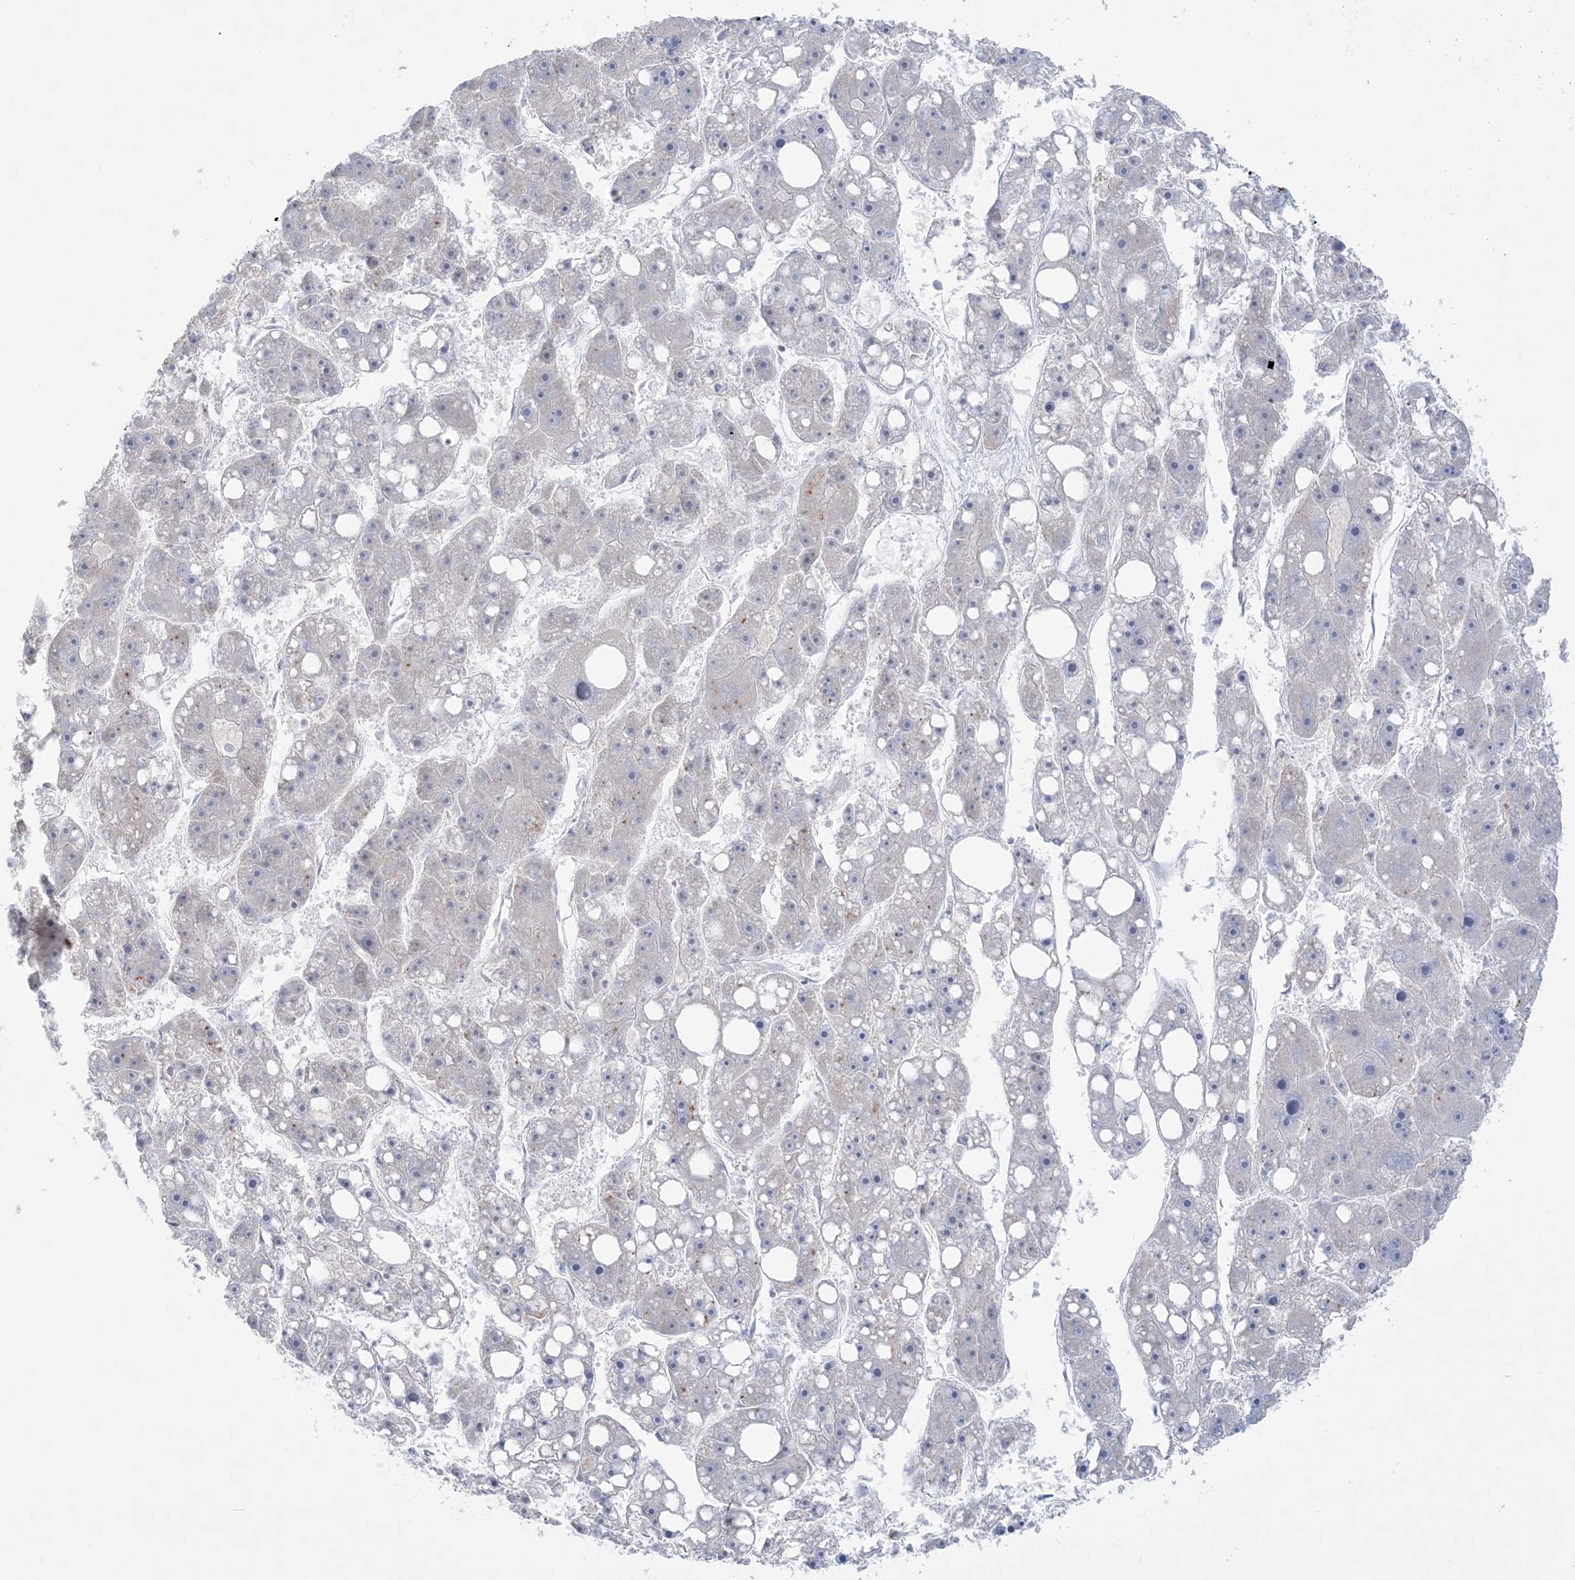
{"staining": {"intensity": "negative", "quantity": "none", "location": "none"}, "tissue": "liver cancer", "cell_type": "Tumor cells", "image_type": "cancer", "snomed": [{"axis": "morphology", "description": "Carcinoma, Hepatocellular, NOS"}, {"axis": "topography", "description": "Liver"}], "caption": "Image shows no protein positivity in tumor cells of liver cancer (hepatocellular carcinoma) tissue.", "gene": "SH3BP4", "patient": {"sex": "female", "age": 61}}